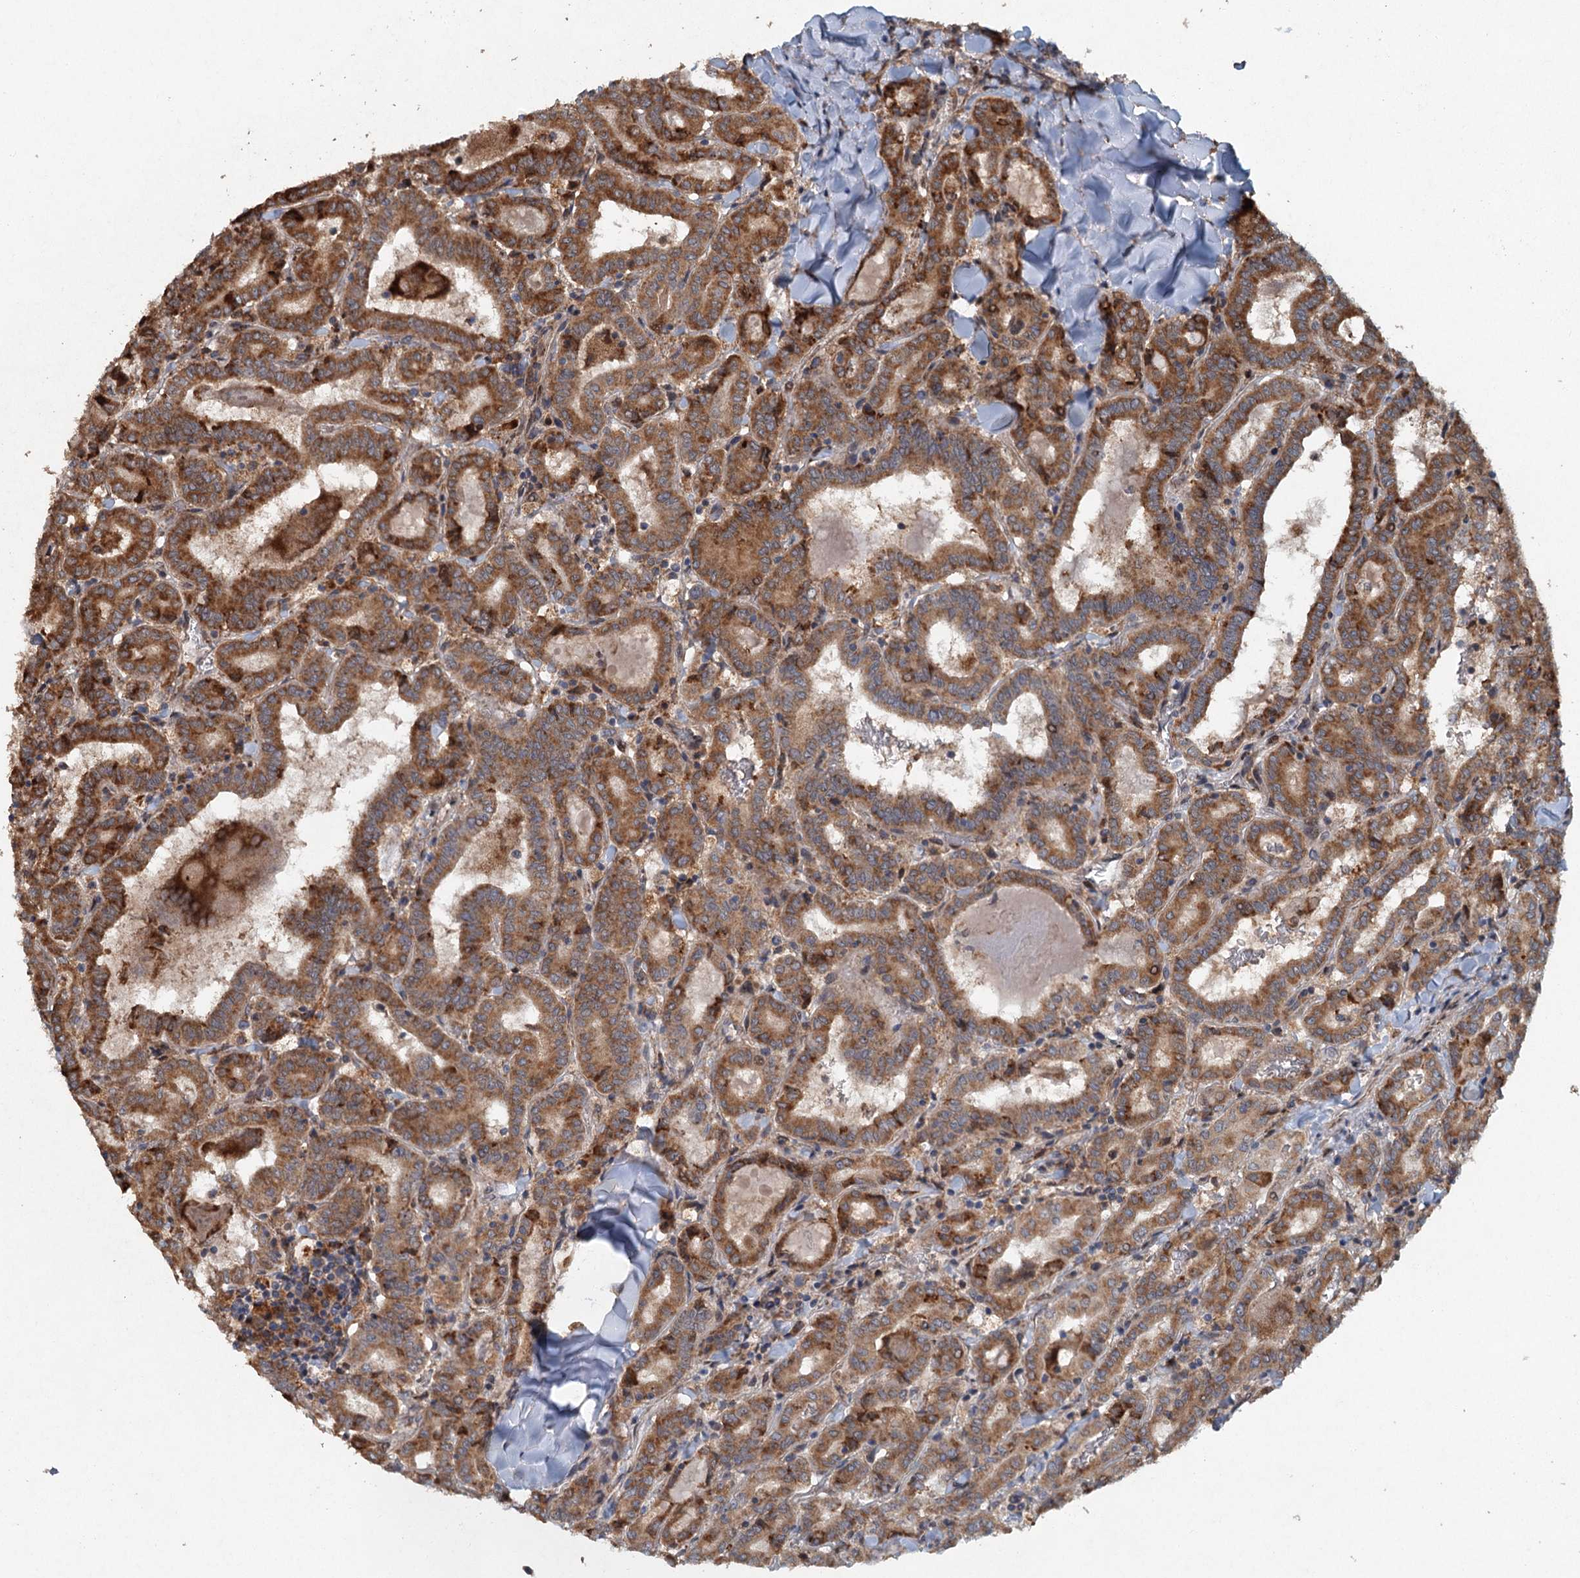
{"staining": {"intensity": "moderate", "quantity": ">75%", "location": "cytoplasmic/membranous"}, "tissue": "thyroid cancer", "cell_type": "Tumor cells", "image_type": "cancer", "snomed": [{"axis": "morphology", "description": "Papillary adenocarcinoma, NOS"}, {"axis": "topography", "description": "Thyroid gland"}], "caption": "An image showing moderate cytoplasmic/membranous positivity in about >75% of tumor cells in thyroid cancer, as visualized by brown immunohistochemical staining.", "gene": "SRPX2", "patient": {"sex": "female", "age": 72}}